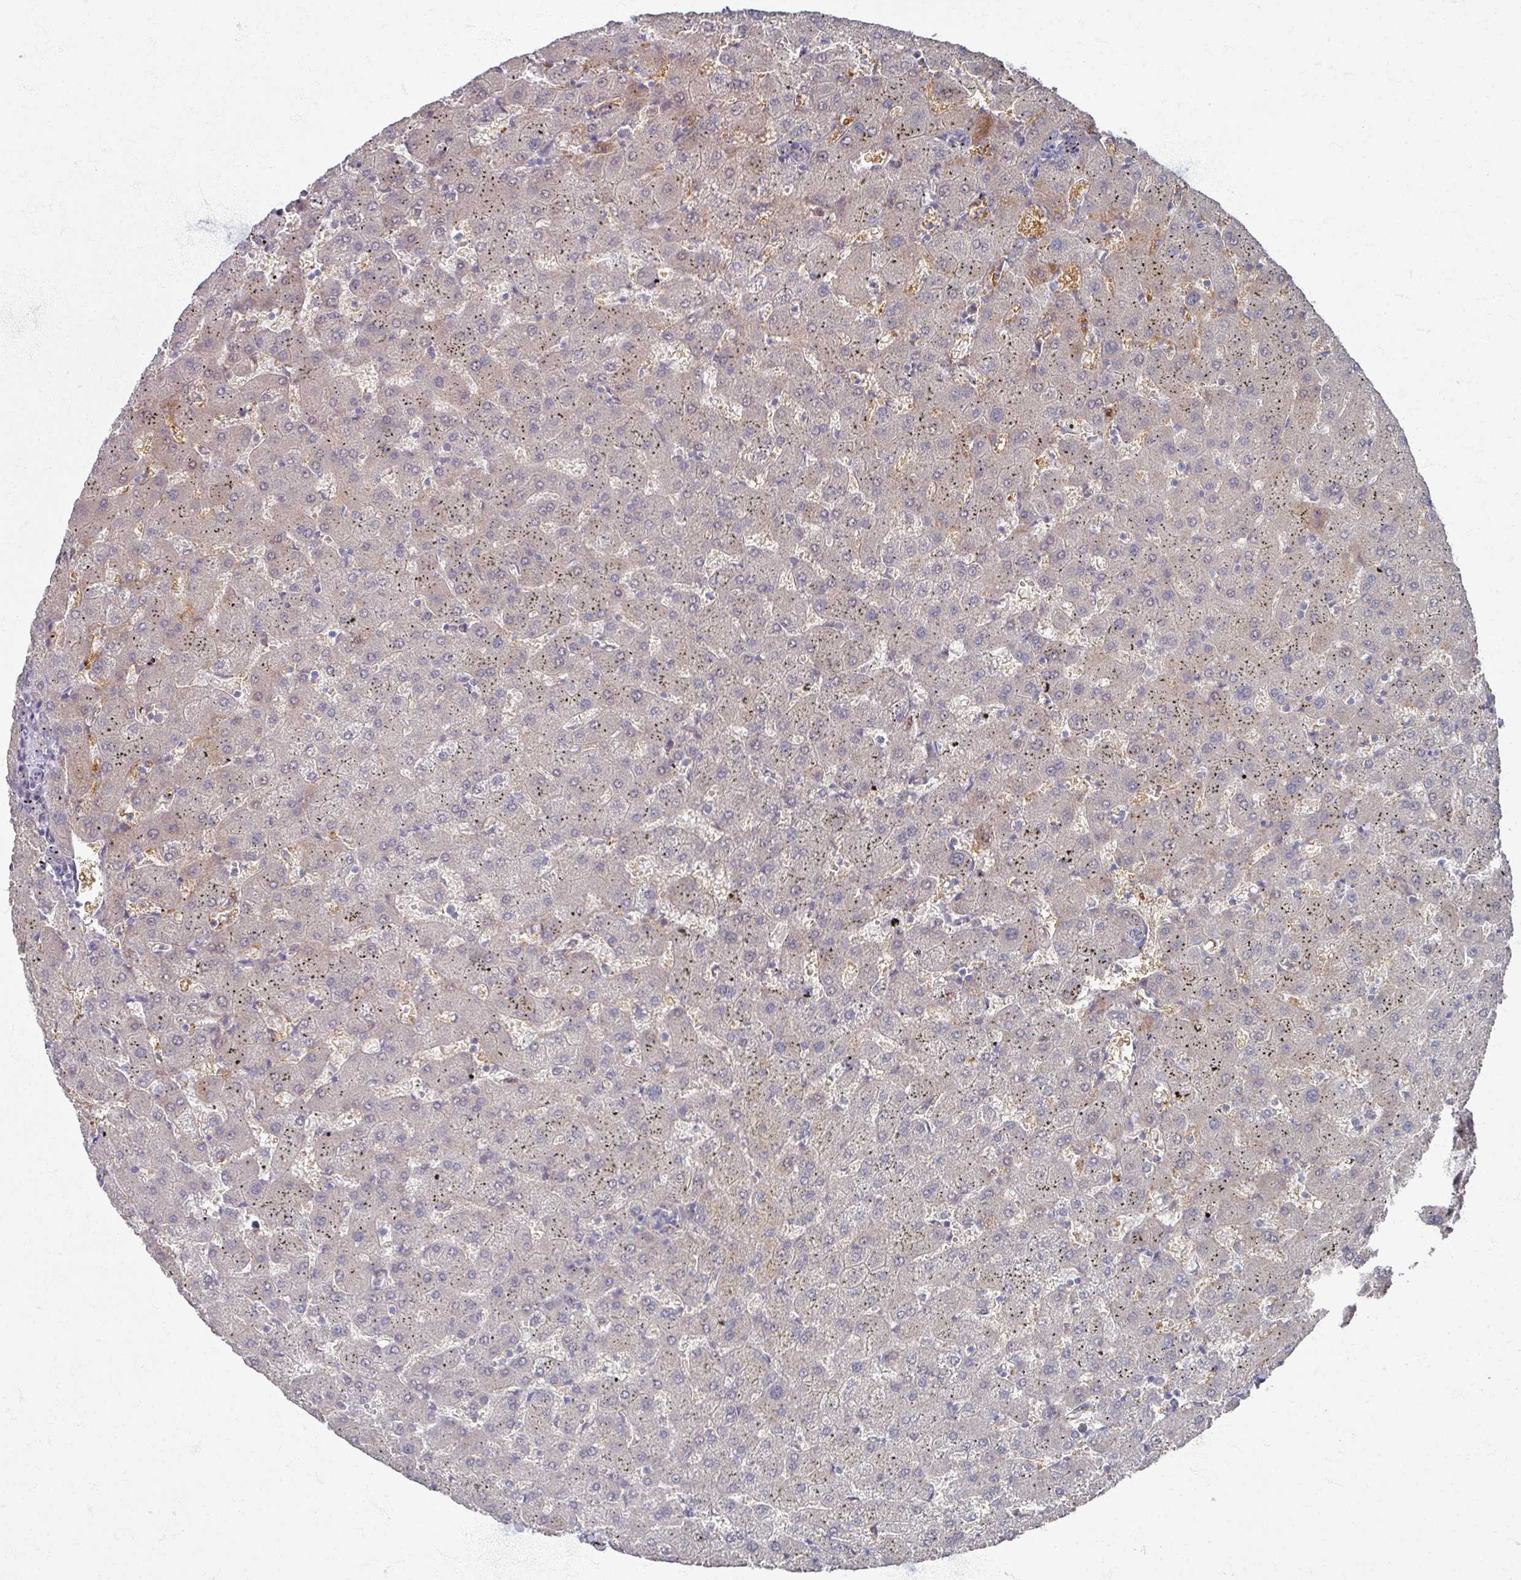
{"staining": {"intensity": "negative", "quantity": "none", "location": "none"}, "tissue": "liver", "cell_type": "Cholangiocytes", "image_type": "normal", "snomed": [{"axis": "morphology", "description": "Normal tissue, NOS"}, {"axis": "topography", "description": "Liver"}], "caption": "Micrograph shows no protein staining in cholangiocytes of normal liver. The staining is performed using DAB brown chromogen with nuclei counter-stained in using hematoxylin.", "gene": "TTYH3", "patient": {"sex": "female", "age": 63}}